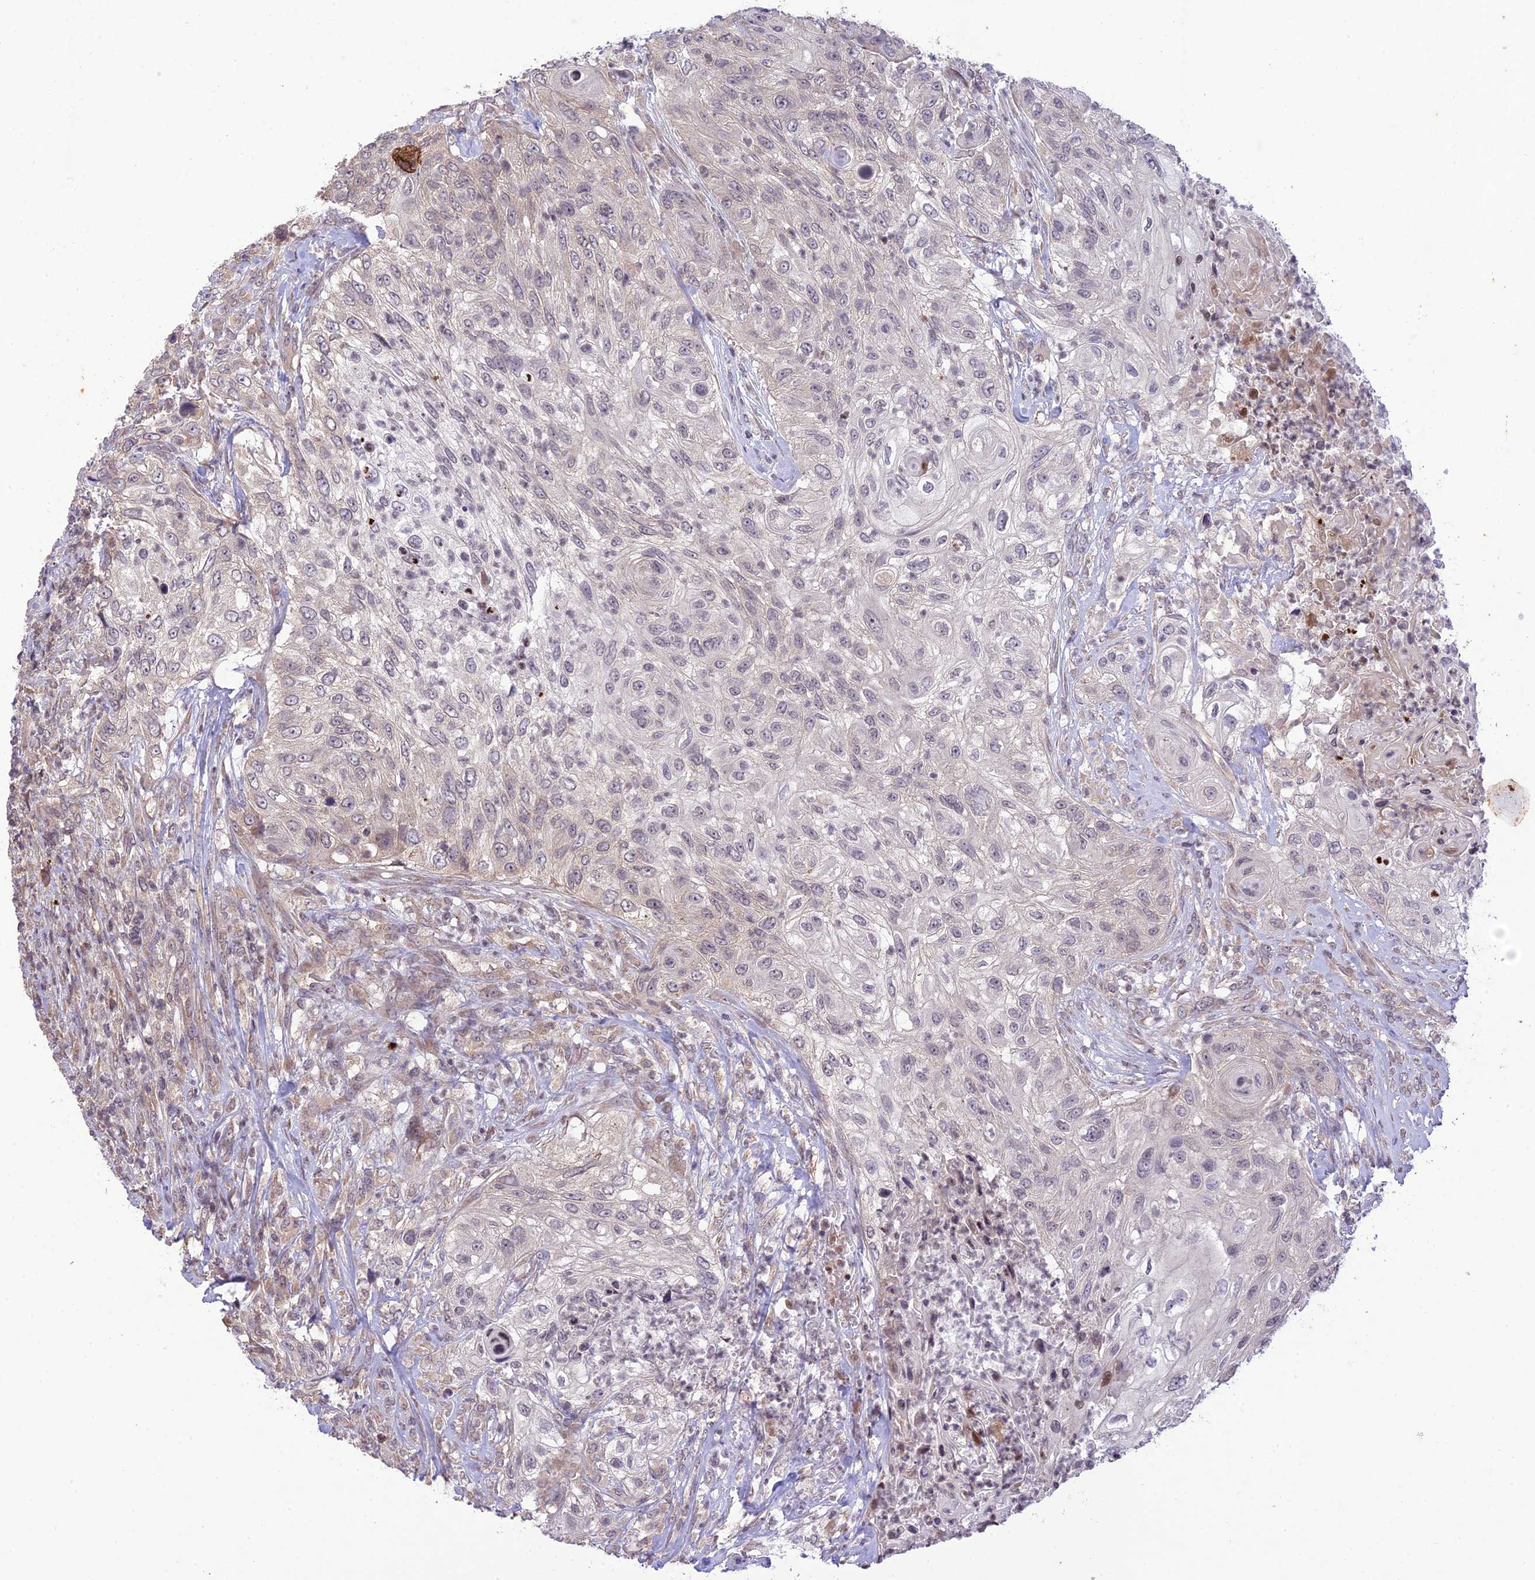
{"staining": {"intensity": "negative", "quantity": "none", "location": "none"}, "tissue": "urothelial cancer", "cell_type": "Tumor cells", "image_type": "cancer", "snomed": [{"axis": "morphology", "description": "Urothelial carcinoma, High grade"}, {"axis": "topography", "description": "Urinary bladder"}], "caption": "This is a image of immunohistochemistry (IHC) staining of urothelial carcinoma (high-grade), which shows no positivity in tumor cells.", "gene": "TEKT1", "patient": {"sex": "female", "age": 60}}